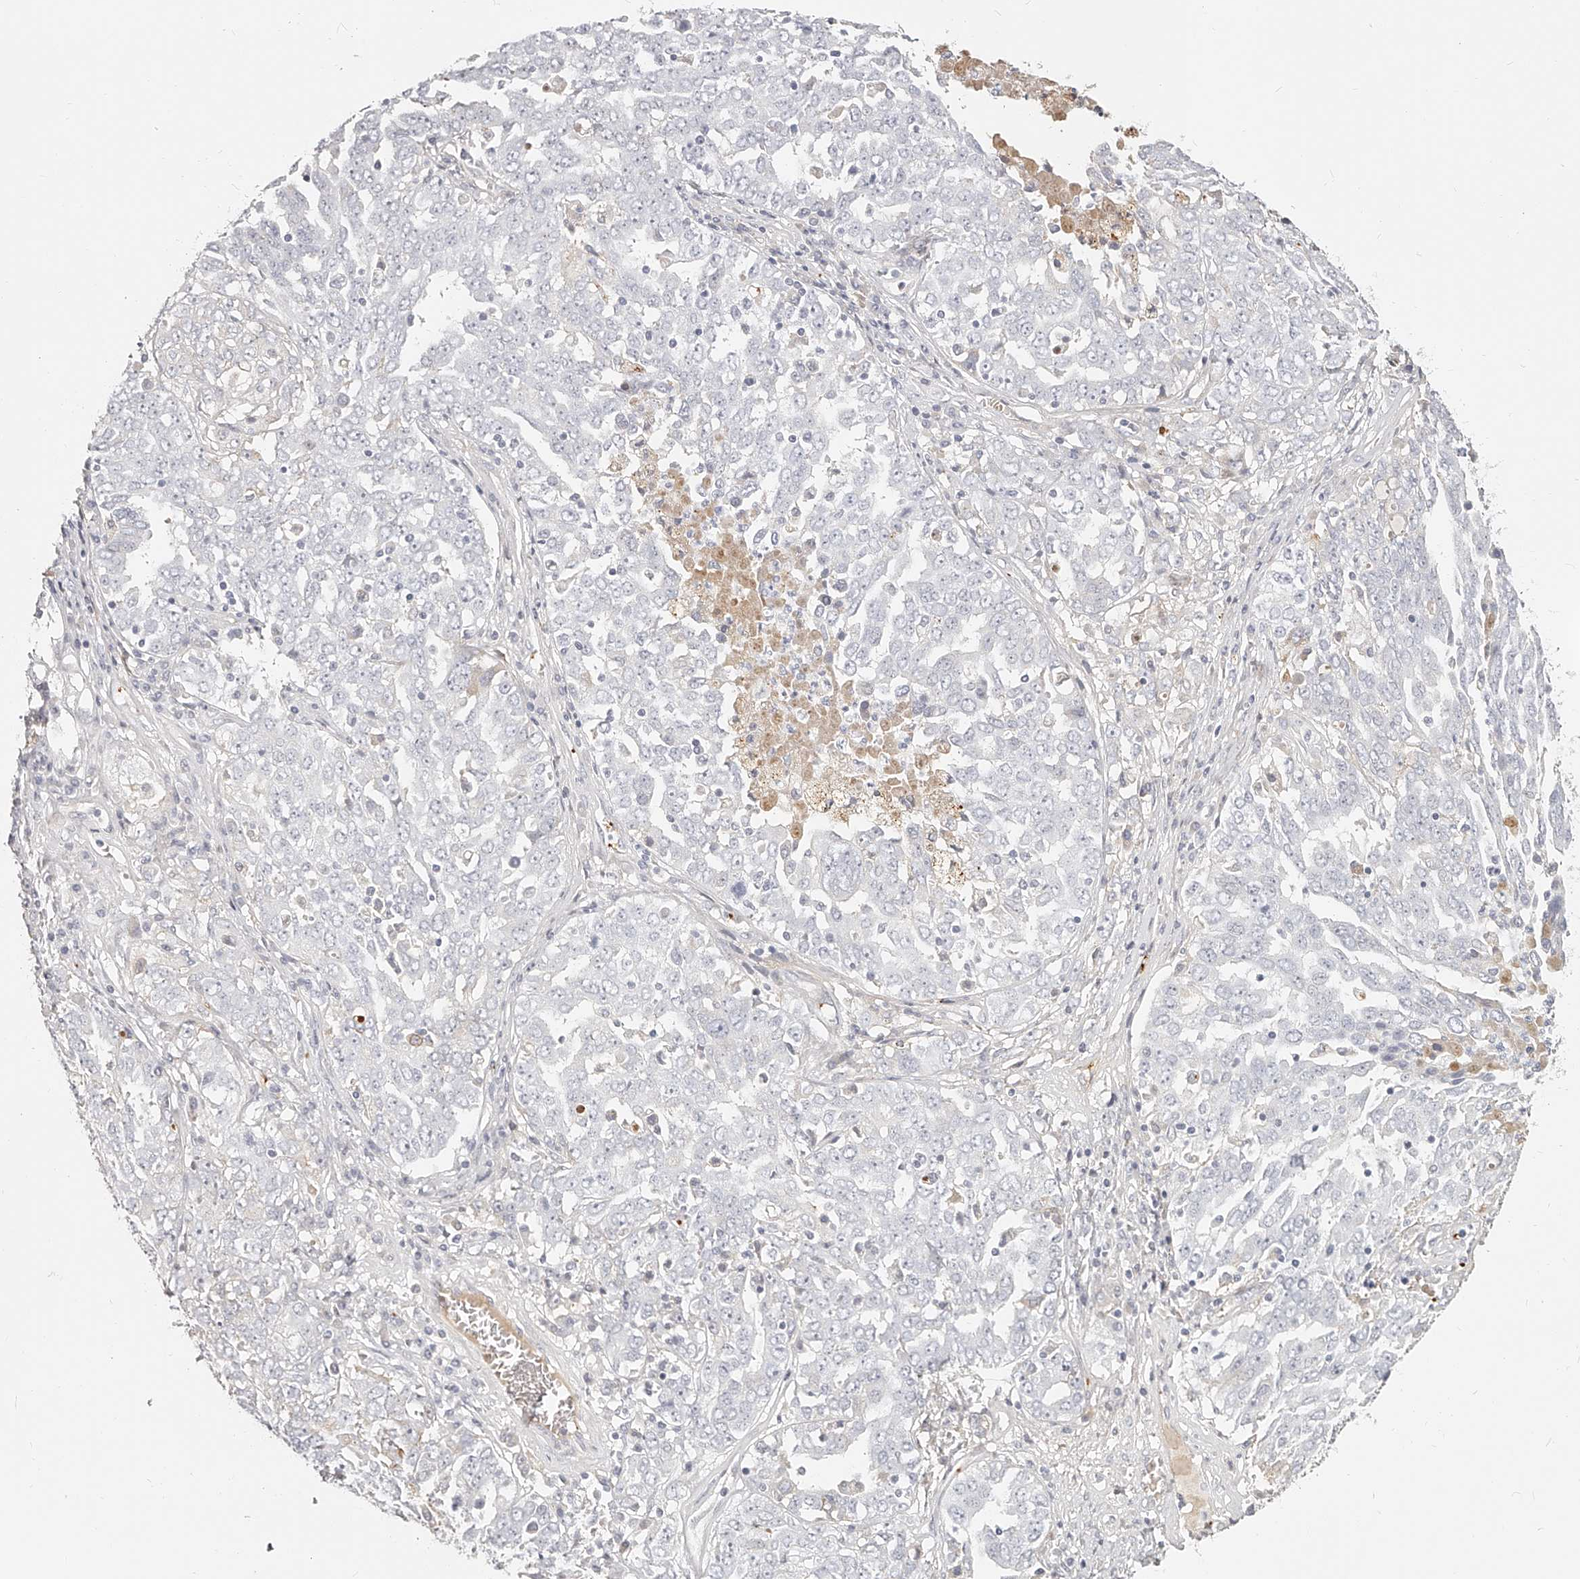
{"staining": {"intensity": "negative", "quantity": "none", "location": "none"}, "tissue": "ovarian cancer", "cell_type": "Tumor cells", "image_type": "cancer", "snomed": [{"axis": "morphology", "description": "Carcinoma, endometroid"}, {"axis": "topography", "description": "Ovary"}], "caption": "Immunohistochemistry image of ovarian cancer (endometroid carcinoma) stained for a protein (brown), which displays no positivity in tumor cells.", "gene": "ITGB3", "patient": {"sex": "female", "age": 62}}